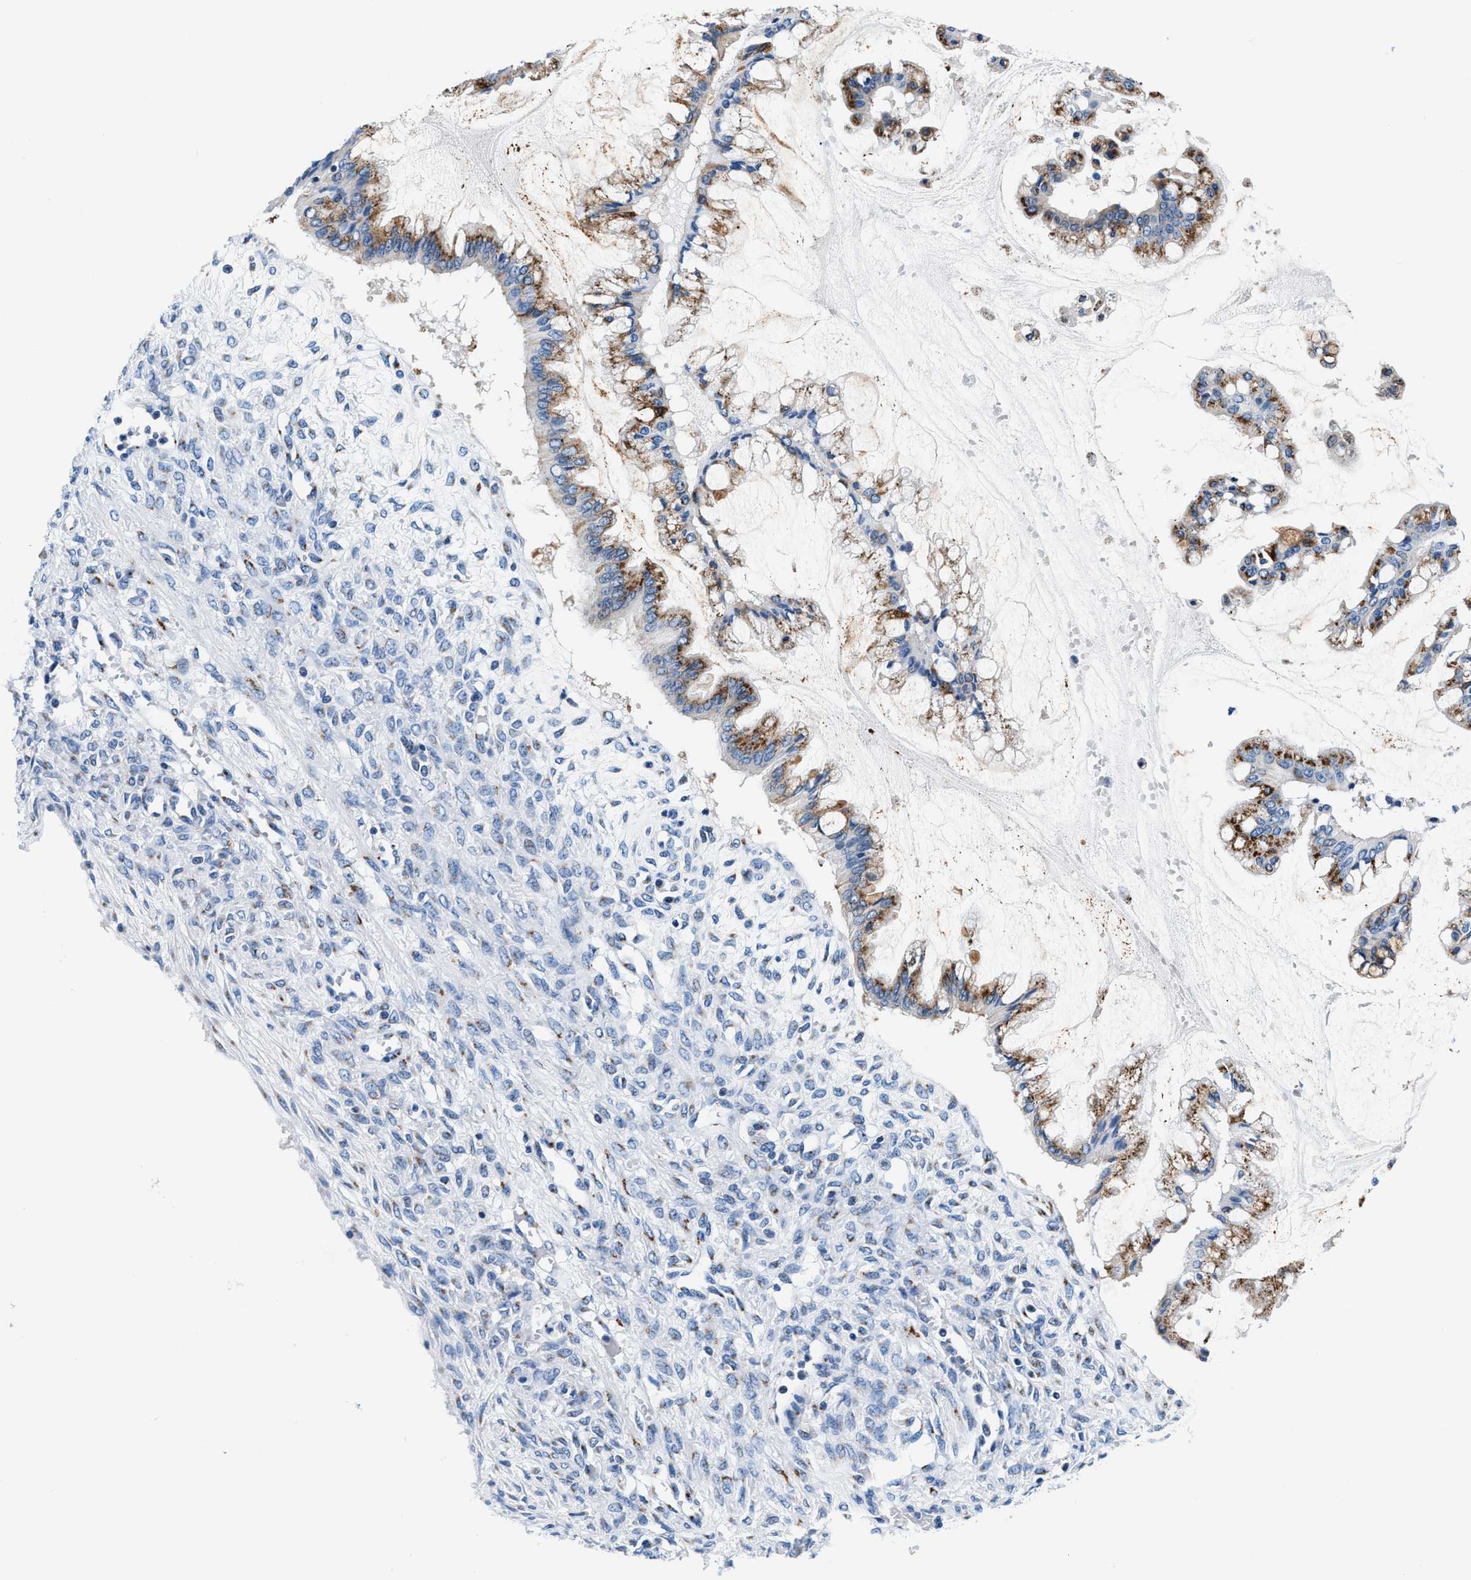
{"staining": {"intensity": "moderate", "quantity": ">75%", "location": "cytoplasmic/membranous"}, "tissue": "ovarian cancer", "cell_type": "Tumor cells", "image_type": "cancer", "snomed": [{"axis": "morphology", "description": "Cystadenocarcinoma, mucinous, NOS"}, {"axis": "topography", "description": "Ovary"}], "caption": "Protein staining by immunohistochemistry exhibits moderate cytoplasmic/membranous expression in about >75% of tumor cells in mucinous cystadenocarcinoma (ovarian).", "gene": "VPS53", "patient": {"sex": "female", "age": 73}}